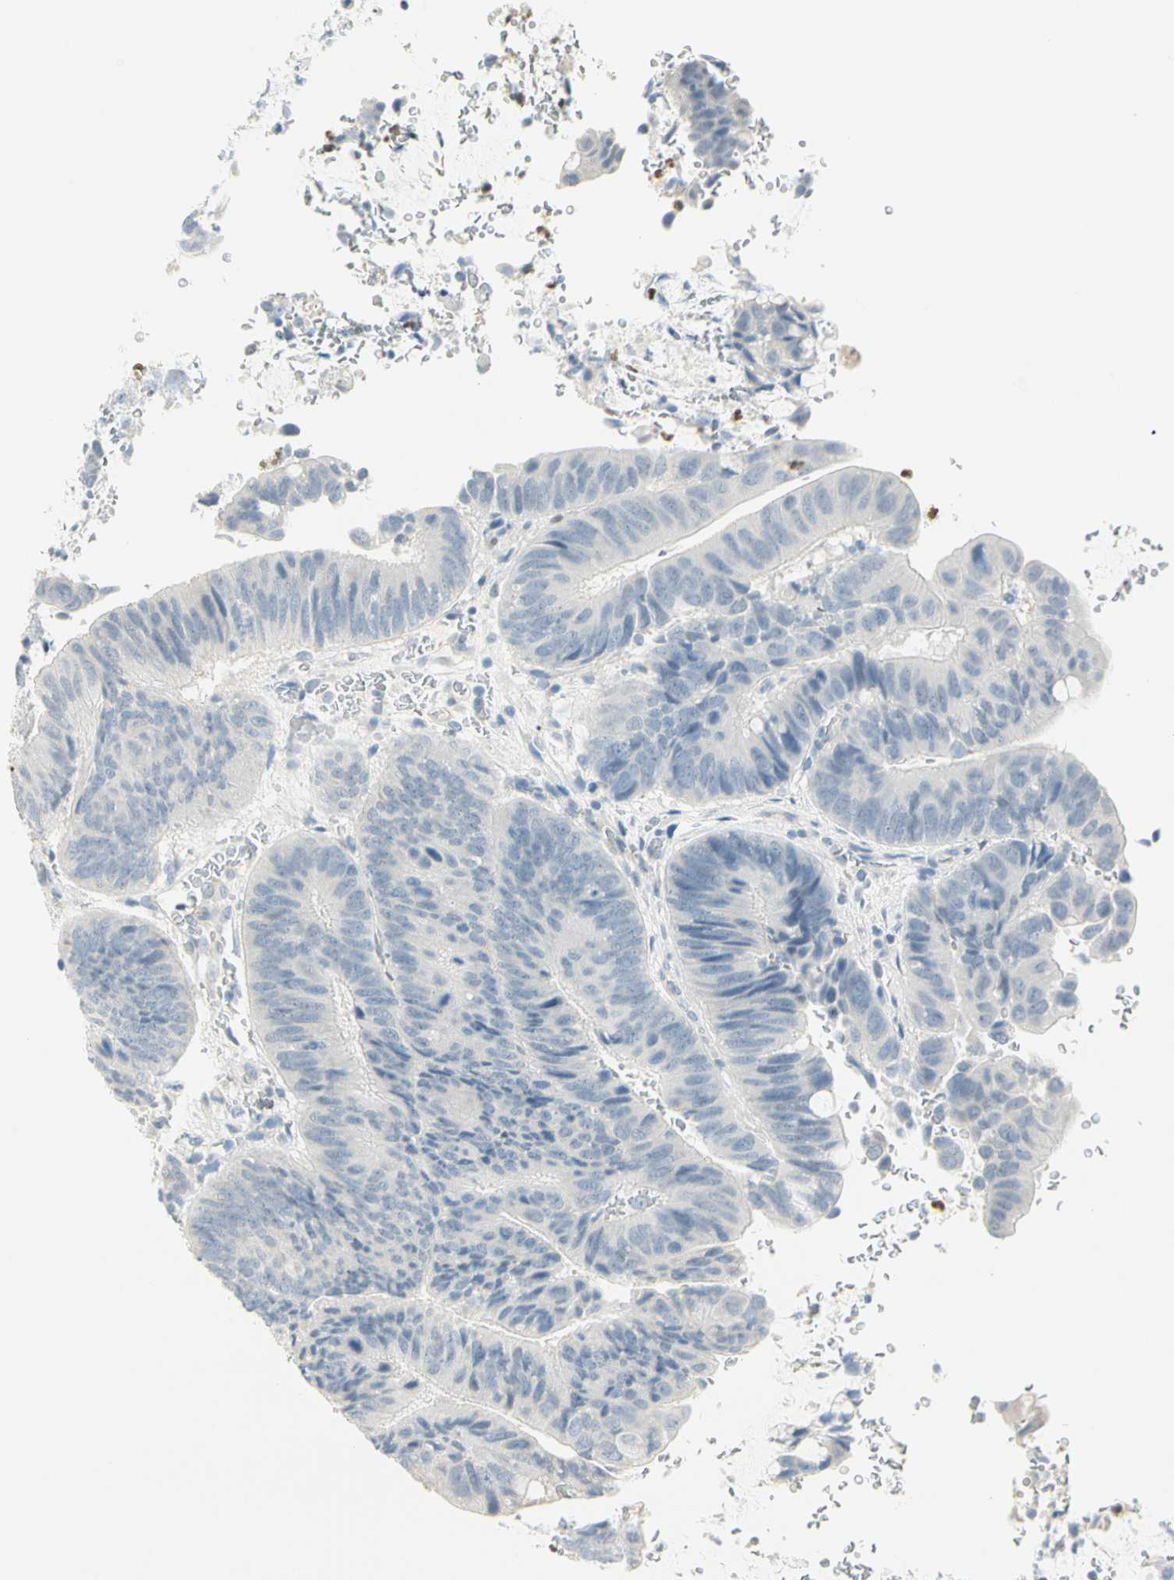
{"staining": {"intensity": "negative", "quantity": "none", "location": "none"}, "tissue": "colorectal cancer", "cell_type": "Tumor cells", "image_type": "cancer", "snomed": [{"axis": "morphology", "description": "Normal tissue, NOS"}, {"axis": "morphology", "description": "Adenocarcinoma, NOS"}, {"axis": "topography", "description": "Rectum"}, {"axis": "topography", "description": "Peripheral nerve tissue"}], "caption": "An IHC micrograph of colorectal adenocarcinoma is shown. There is no staining in tumor cells of colorectal adenocarcinoma.", "gene": "MLLT10", "patient": {"sex": "male", "age": 92}}